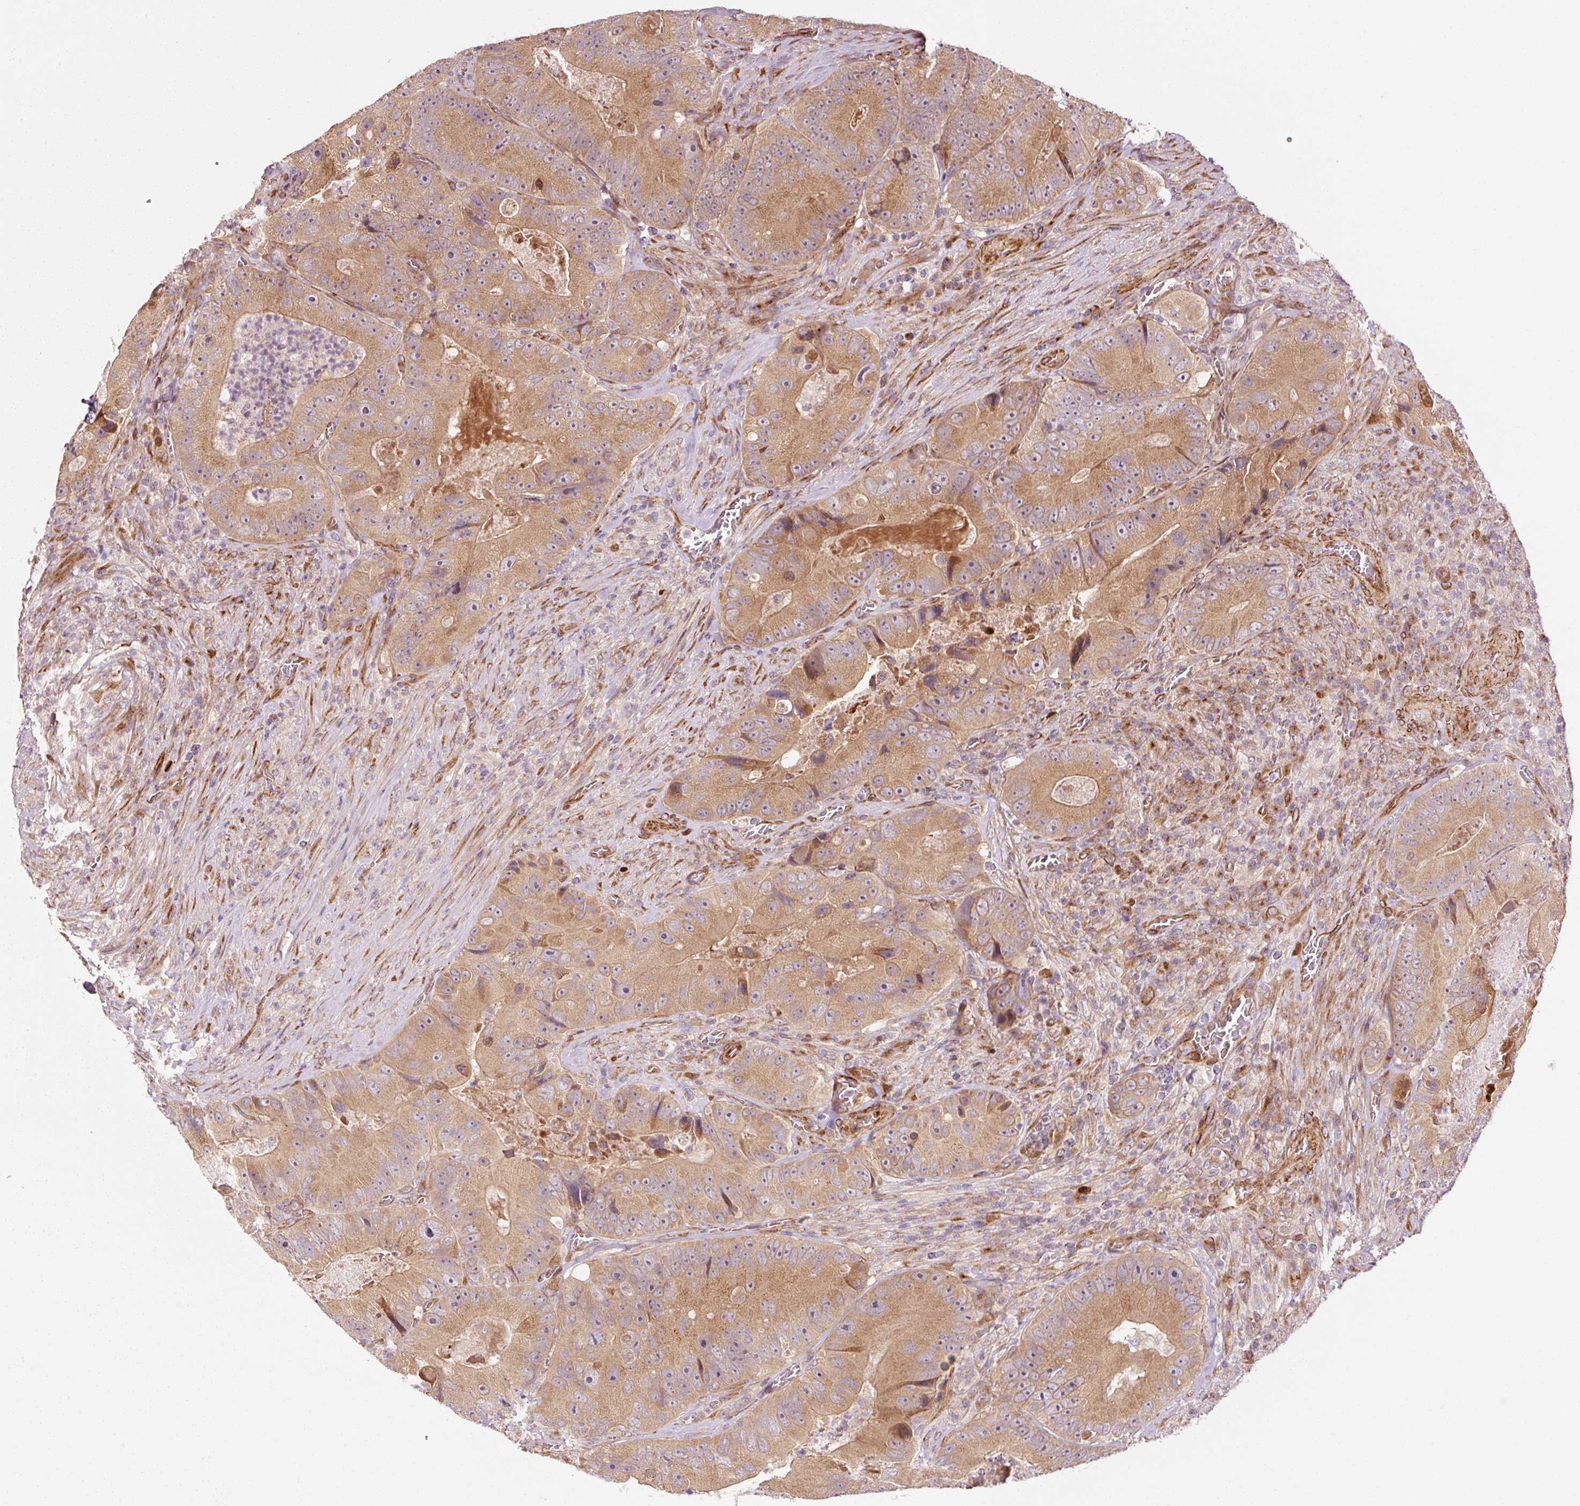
{"staining": {"intensity": "moderate", "quantity": ">75%", "location": "cytoplasmic/membranous"}, "tissue": "colorectal cancer", "cell_type": "Tumor cells", "image_type": "cancer", "snomed": [{"axis": "morphology", "description": "Adenocarcinoma, NOS"}, {"axis": "topography", "description": "Colon"}], "caption": "Protein analysis of adenocarcinoma (colorectal) tissue displays moderate cytoplasmic/membranous staining in about >75% of tumor cells.", "gene": "PPP1R14B", "patient": {"sex": "female", "age": 86}}